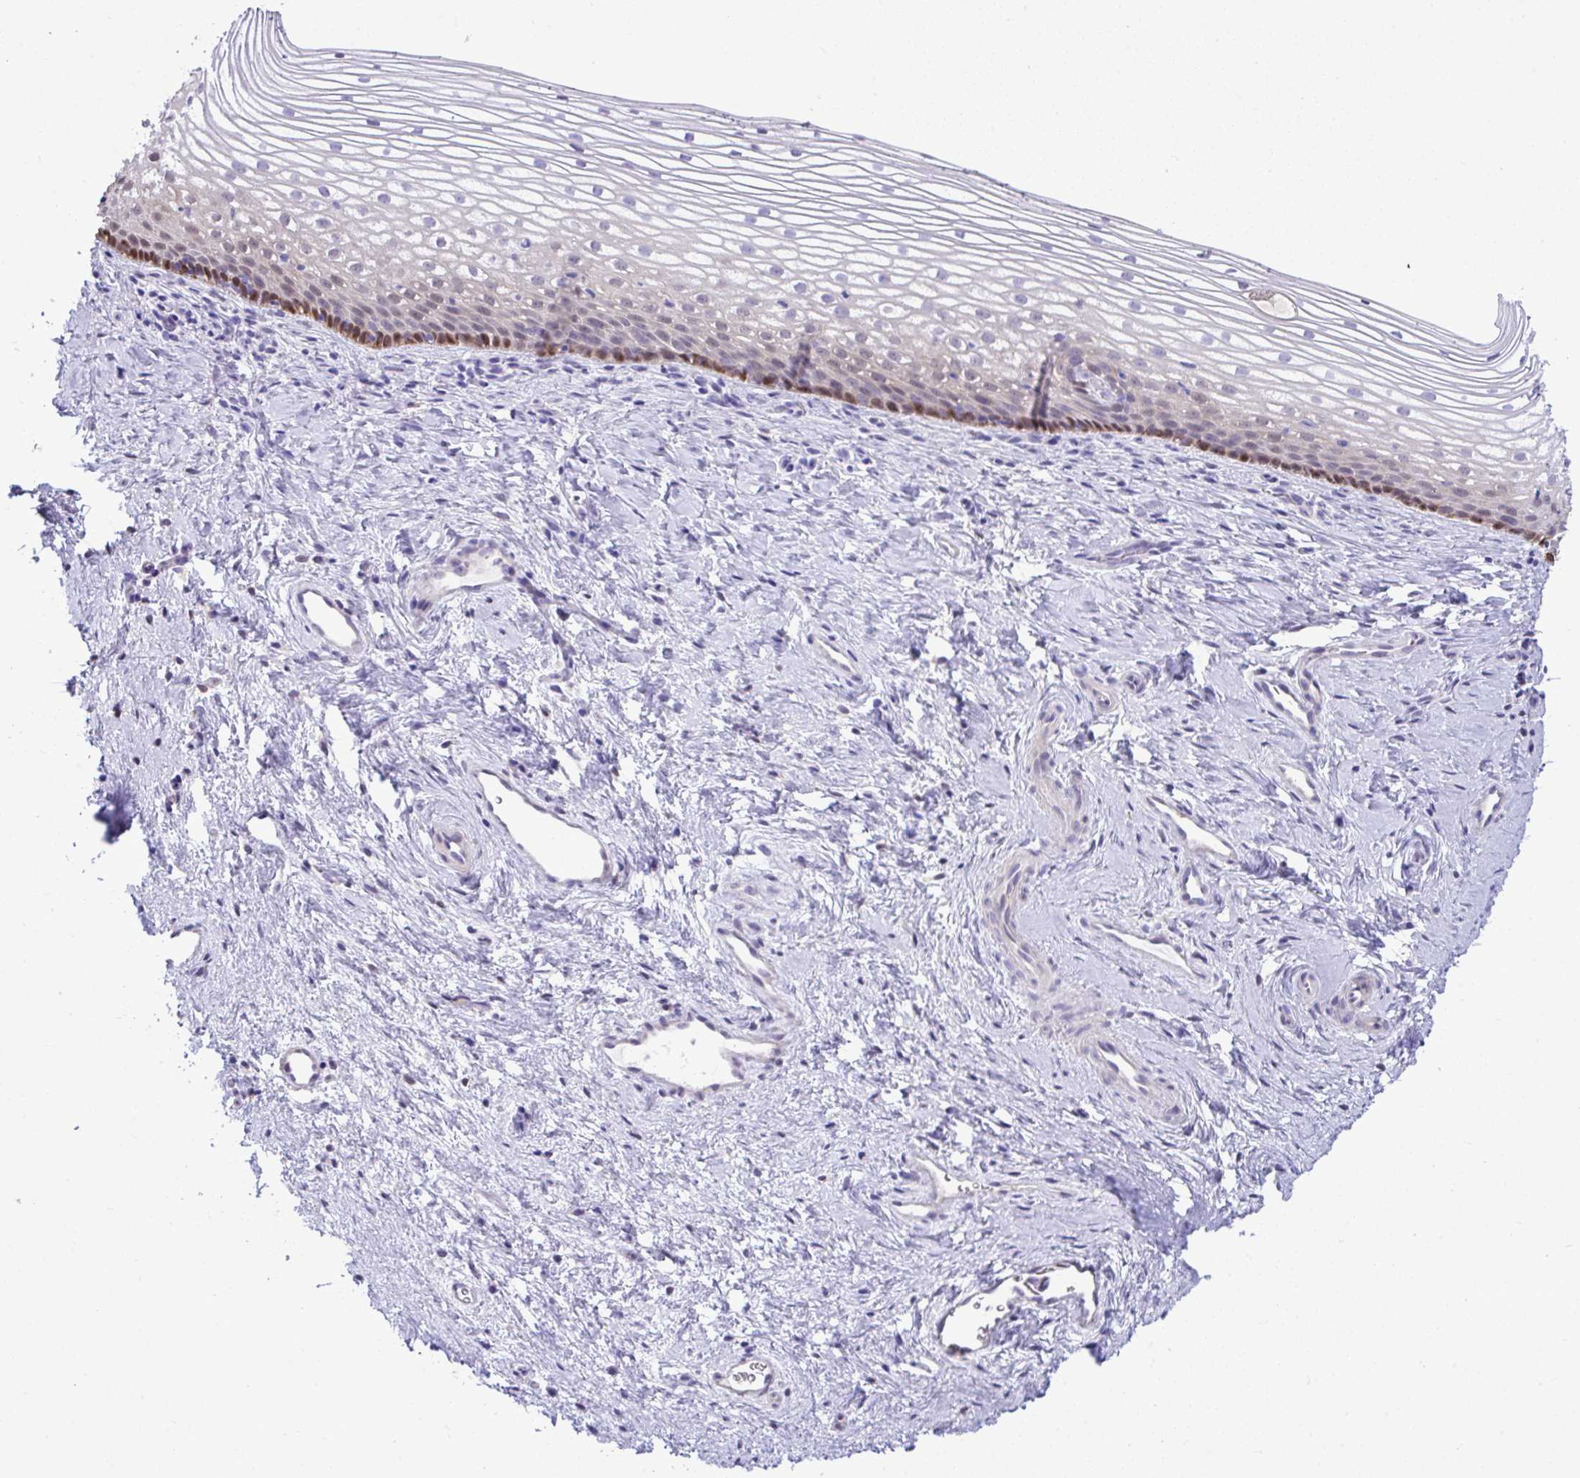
{"staining": {"intensity": "weak", "quantity": "25%-75%", "location": "cytoplasmic/membranous,nuclear"}, "tissue": "vagina", "cell_type": "Squamous epithelial cells", "image_type": "normal", "snomed": [{"axis": "morphology", "description": "Normal tissue, NOS"}, {"axis": "topography", "description": "Vagina"}], "caption": "Immunohistochemistry of unremarkable human vagina displays low levels of weak cytoplasmic/membranous,nuclear positivity in about 25%-75% of squamous epithelial cells. Nuclei are stained in blue.", "gene": "ZNF485", "patient": {"sex": "female", "age": 51}}